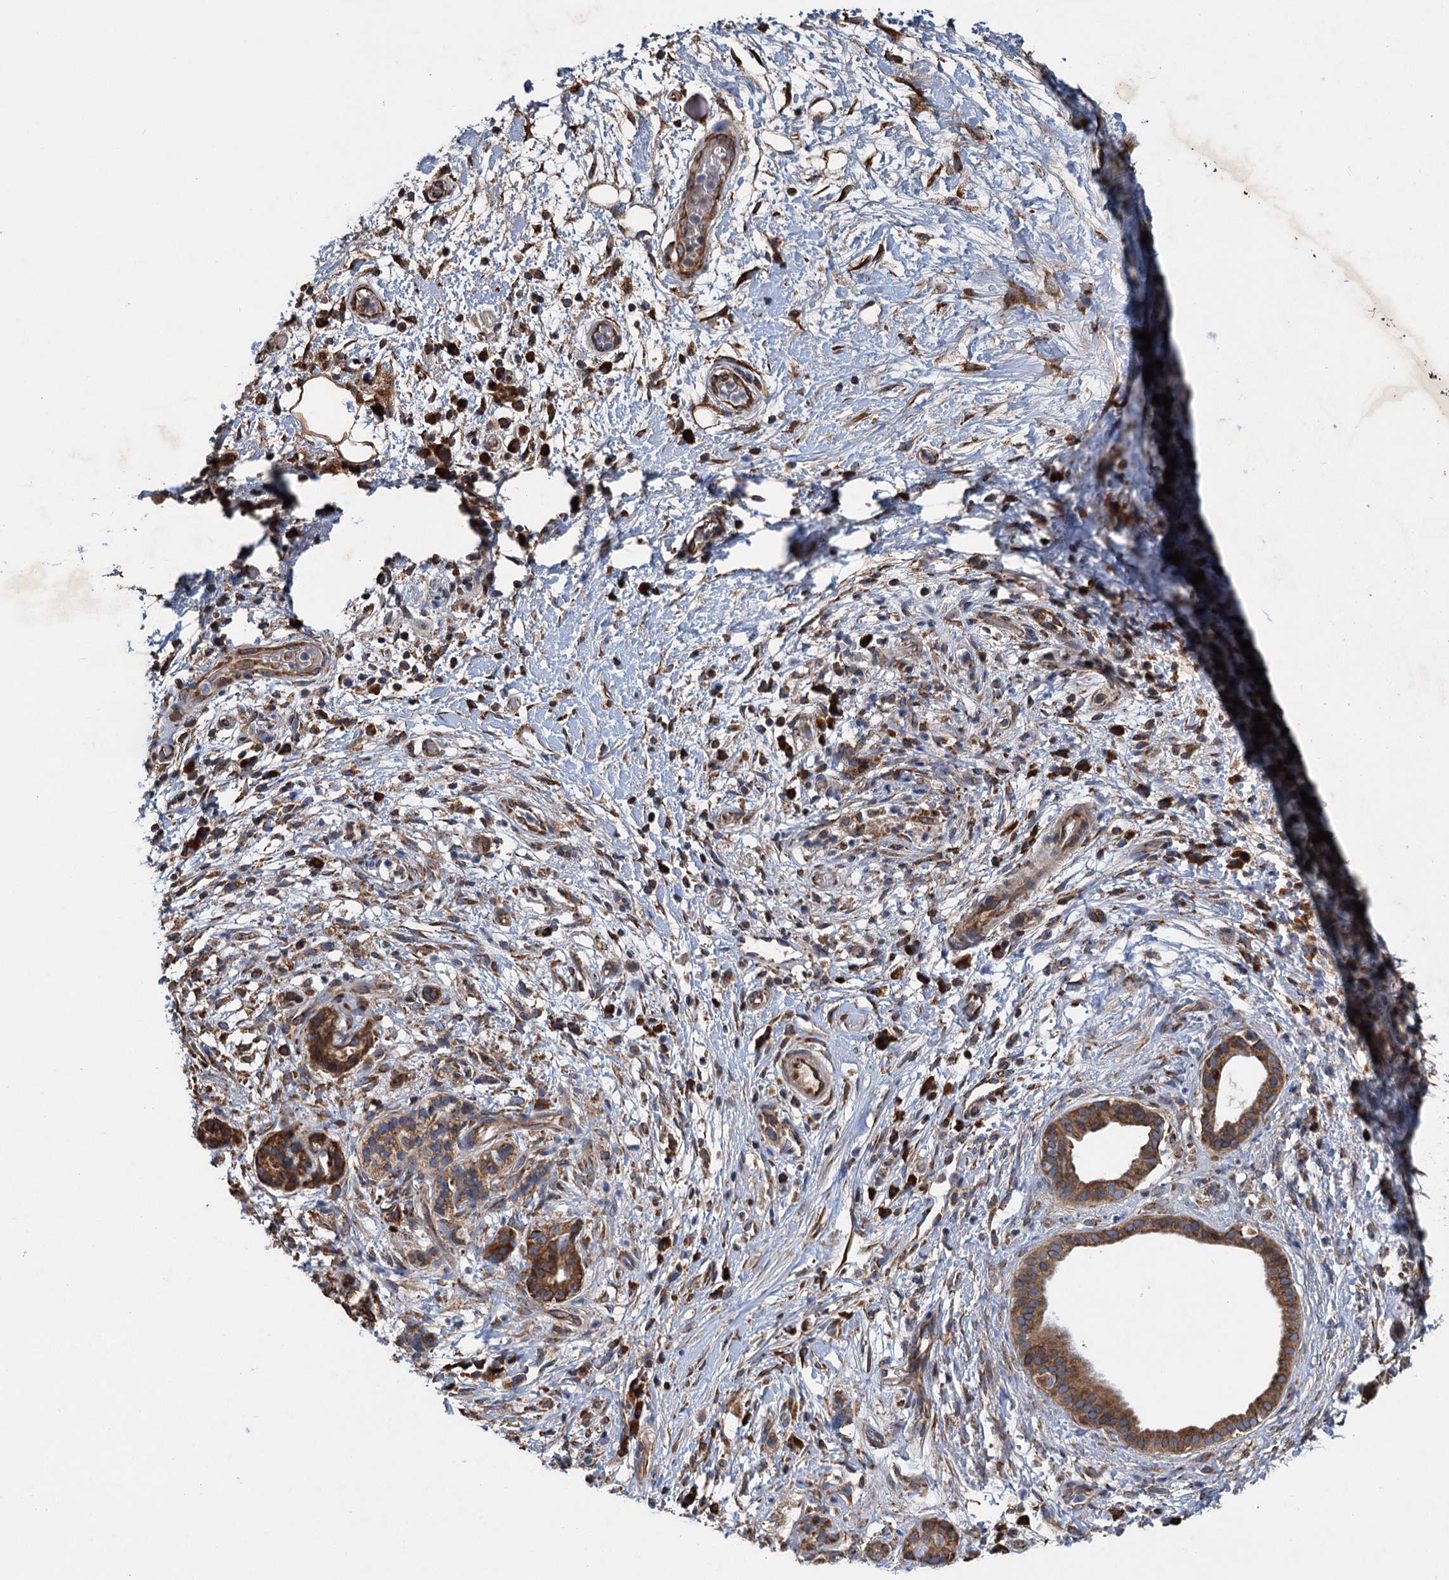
{"staining": {"intensity": "moderate", "quantity": ">75%", "location": "cytoplasmic/membranous"}, "tissue": "pancreatic cancer", "cell_type": "Tumor cells", "image_type": "cancer", "snomed": [{"axis": "morphology", "description": "Adenocarcinoma, NOS"}, {"axis": "topography", "description": "Pancreas"}], "caption": "Protein staining of adenocarcinoma (pancreatic) tissue displays moderate cytoplasmic/membranous staining in about >75% of tumor cells. (DAB IHC with brightfield microscopy, high magnification).", "gene": "LINS1", "patient": {"sex": "female", "age": 73}}